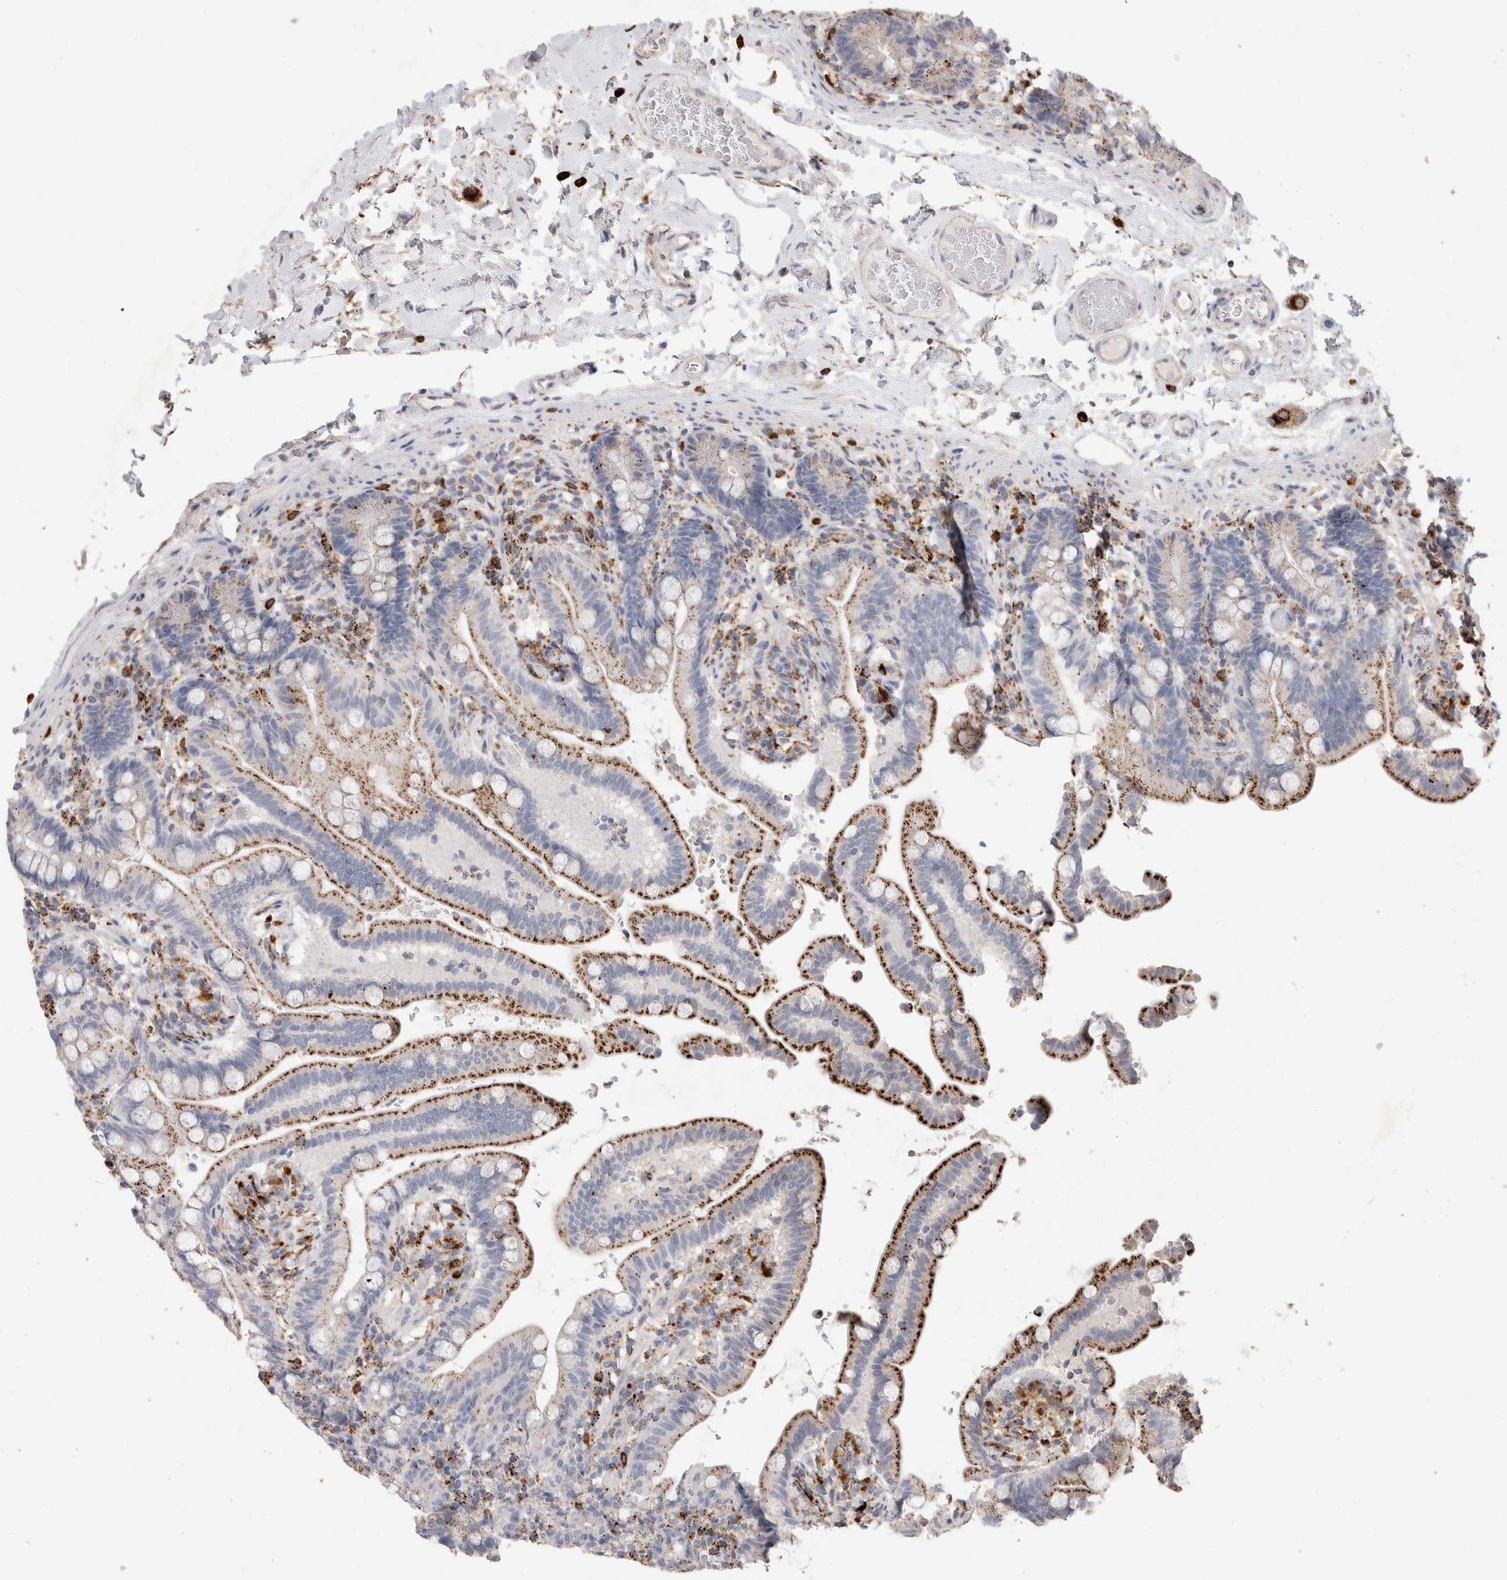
{"staining": {"intensity": "moderate", "quantity": ">75%", "location": "cytoplasmic/membranous"}, "tissue": "colon", "cell_type": "Endothelial cells", "image_type": "normal", "snomed": [{"axis": "morphology", "description": "Normal tissue, NOS"}, {"axis": "topography", "description": "Smooth muscle"}, {"axis": "topography", "description": "Colon"}], "caption": "An immunohistochemistry photomicrograph of normal tissue is shown. Protein staining in brown labels moderate cytoplasmic/membranous positivity in colon within endothelial cells. (brown staining indicates protein expression, while blue staining denotes nuclei).", "gene": "ARSA", "patient": {"sex": "male", "age": 73}}